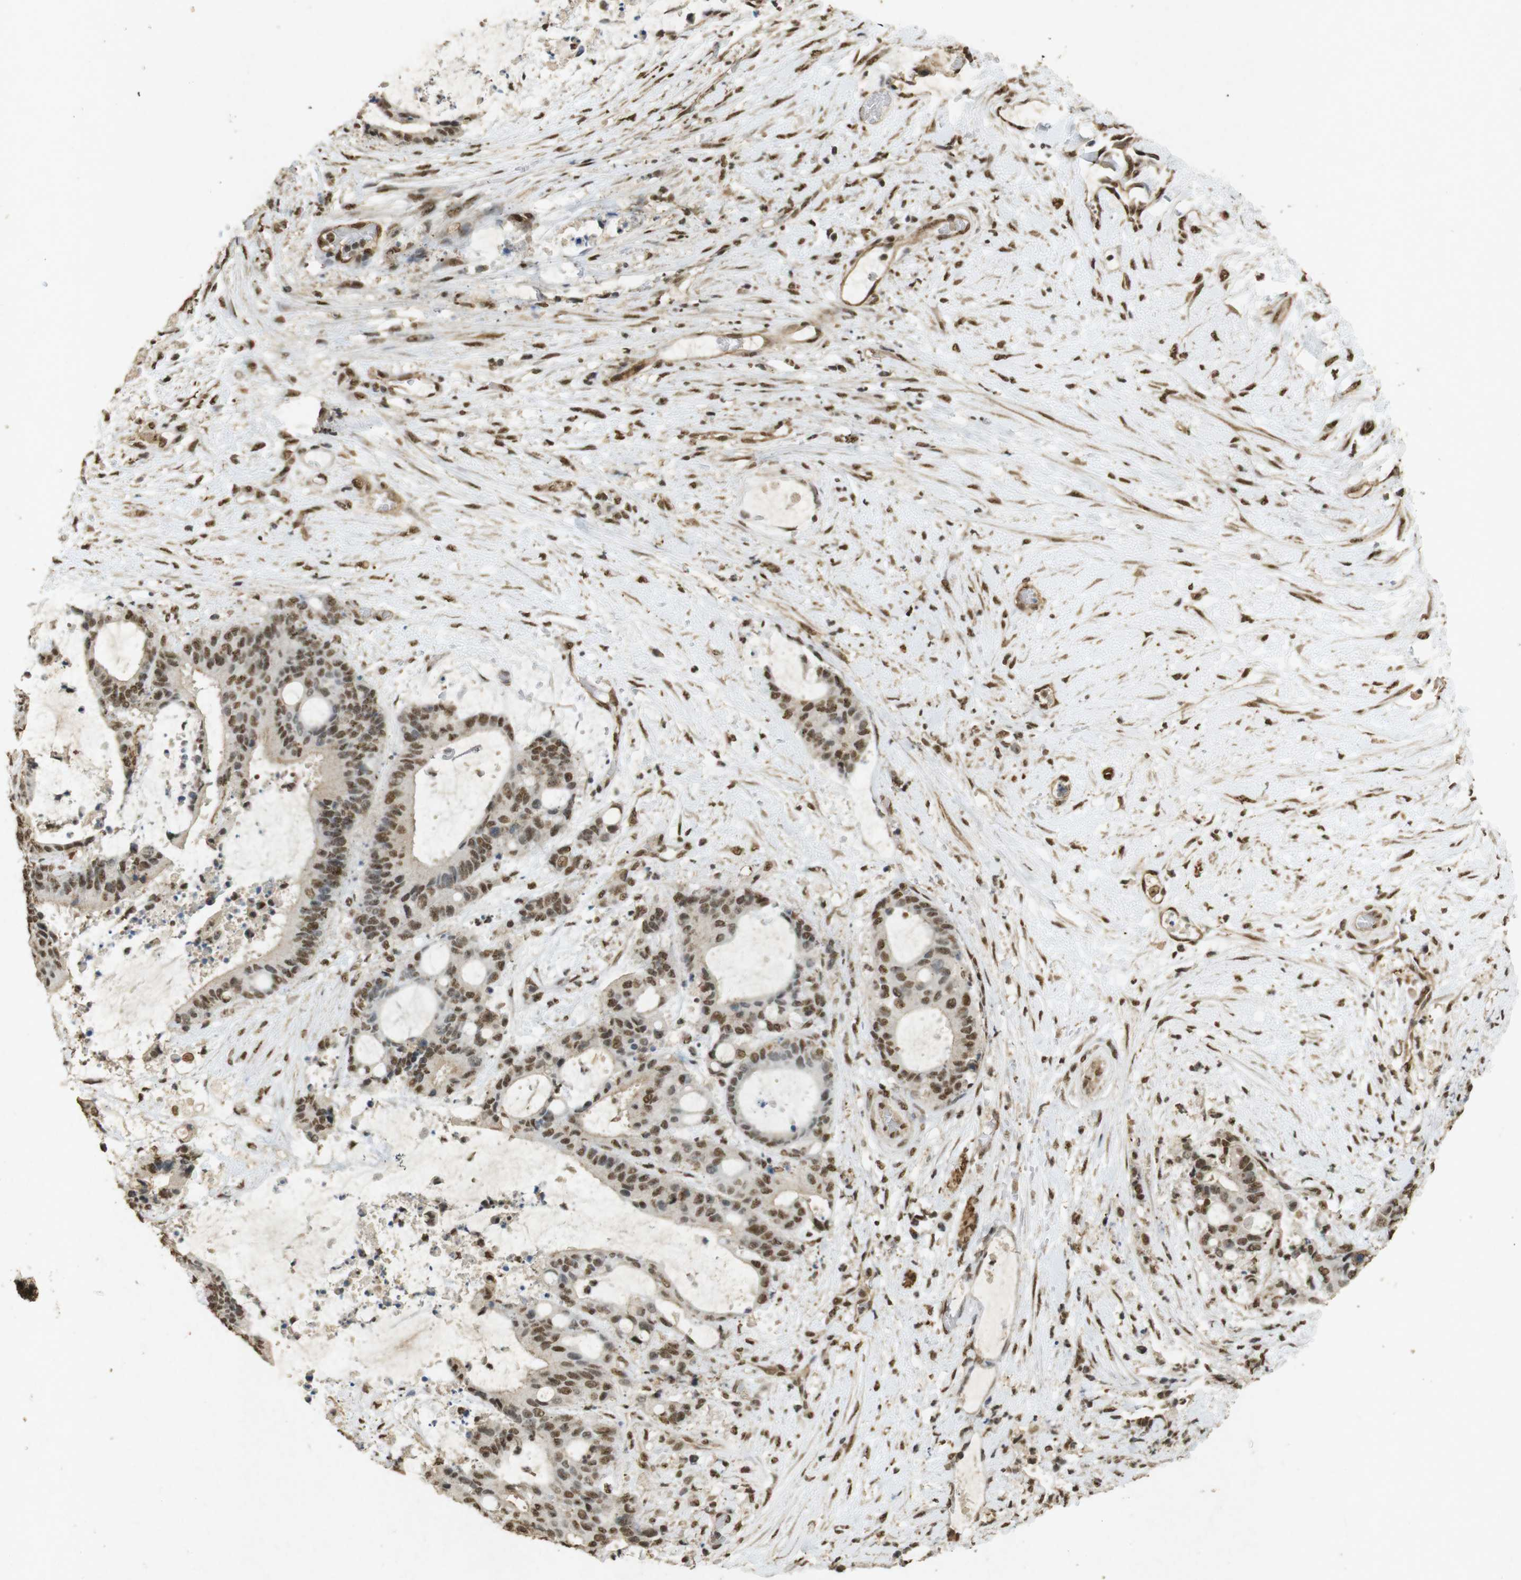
{"staining": {"intensity": "moderate", "quantity": ">75%", "location": "nuclear"}, "tissue": "liver cancer", "cell_type": "Tumor cells", "image_type": "cancer", "snomed": [{"axis": "morphology", "description": "Normal tissue, NOS"}, {"axis": "morphology", "description": "Cholangiocarcinoma"}, {"axis": "topography", "description": "Liver"}, {"axis": "topography", "description": "Peripheral nerve tissue"}], "caption": "Liver cancer (cholangiocarcinoma) stained for a protein (brown) displays moderate nuclear positive staining in approximately >75% of tumor cells.", "gene": "GATA4", "patient": {"sex": "female", "age": 73}}